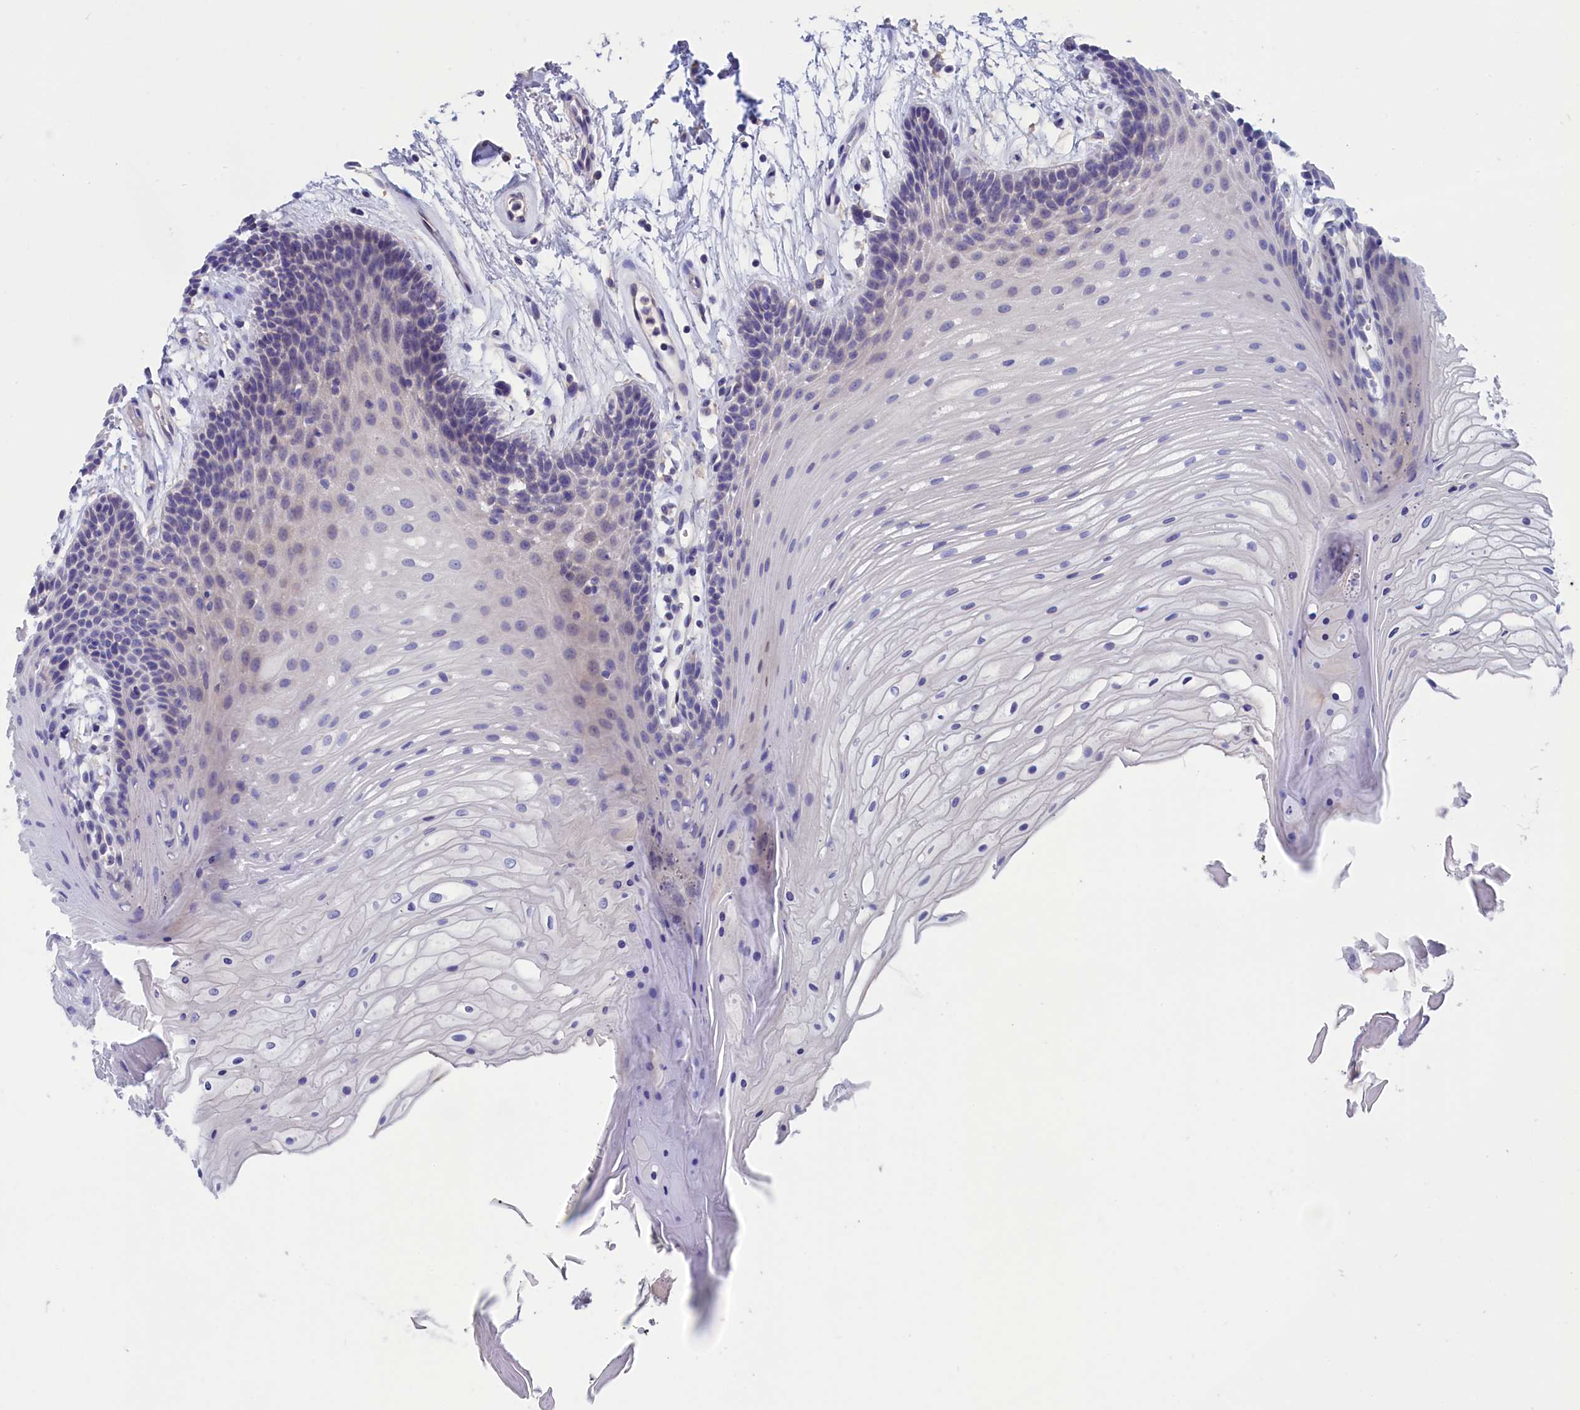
{"staining": {"intensity": "negative", "quantity": "none", "location": "none"}, "tissue": "oral mucosa", "cell_type": "Squamous epithelial cells", "image_type": "normal", "snomed": [{"axis": "morphology", "description": "Normal tissue, NOS"}, {"axis": "topography", "description": "Oral tissue"}], "caption": "This is a histopathology image of immunohistochemistry (IHC) staining of normal oral mucosa, which shows no positivity in squamous epithelial cells.", "gene": "VPS35L", "patient": {"sex": "female", "age": 80}}